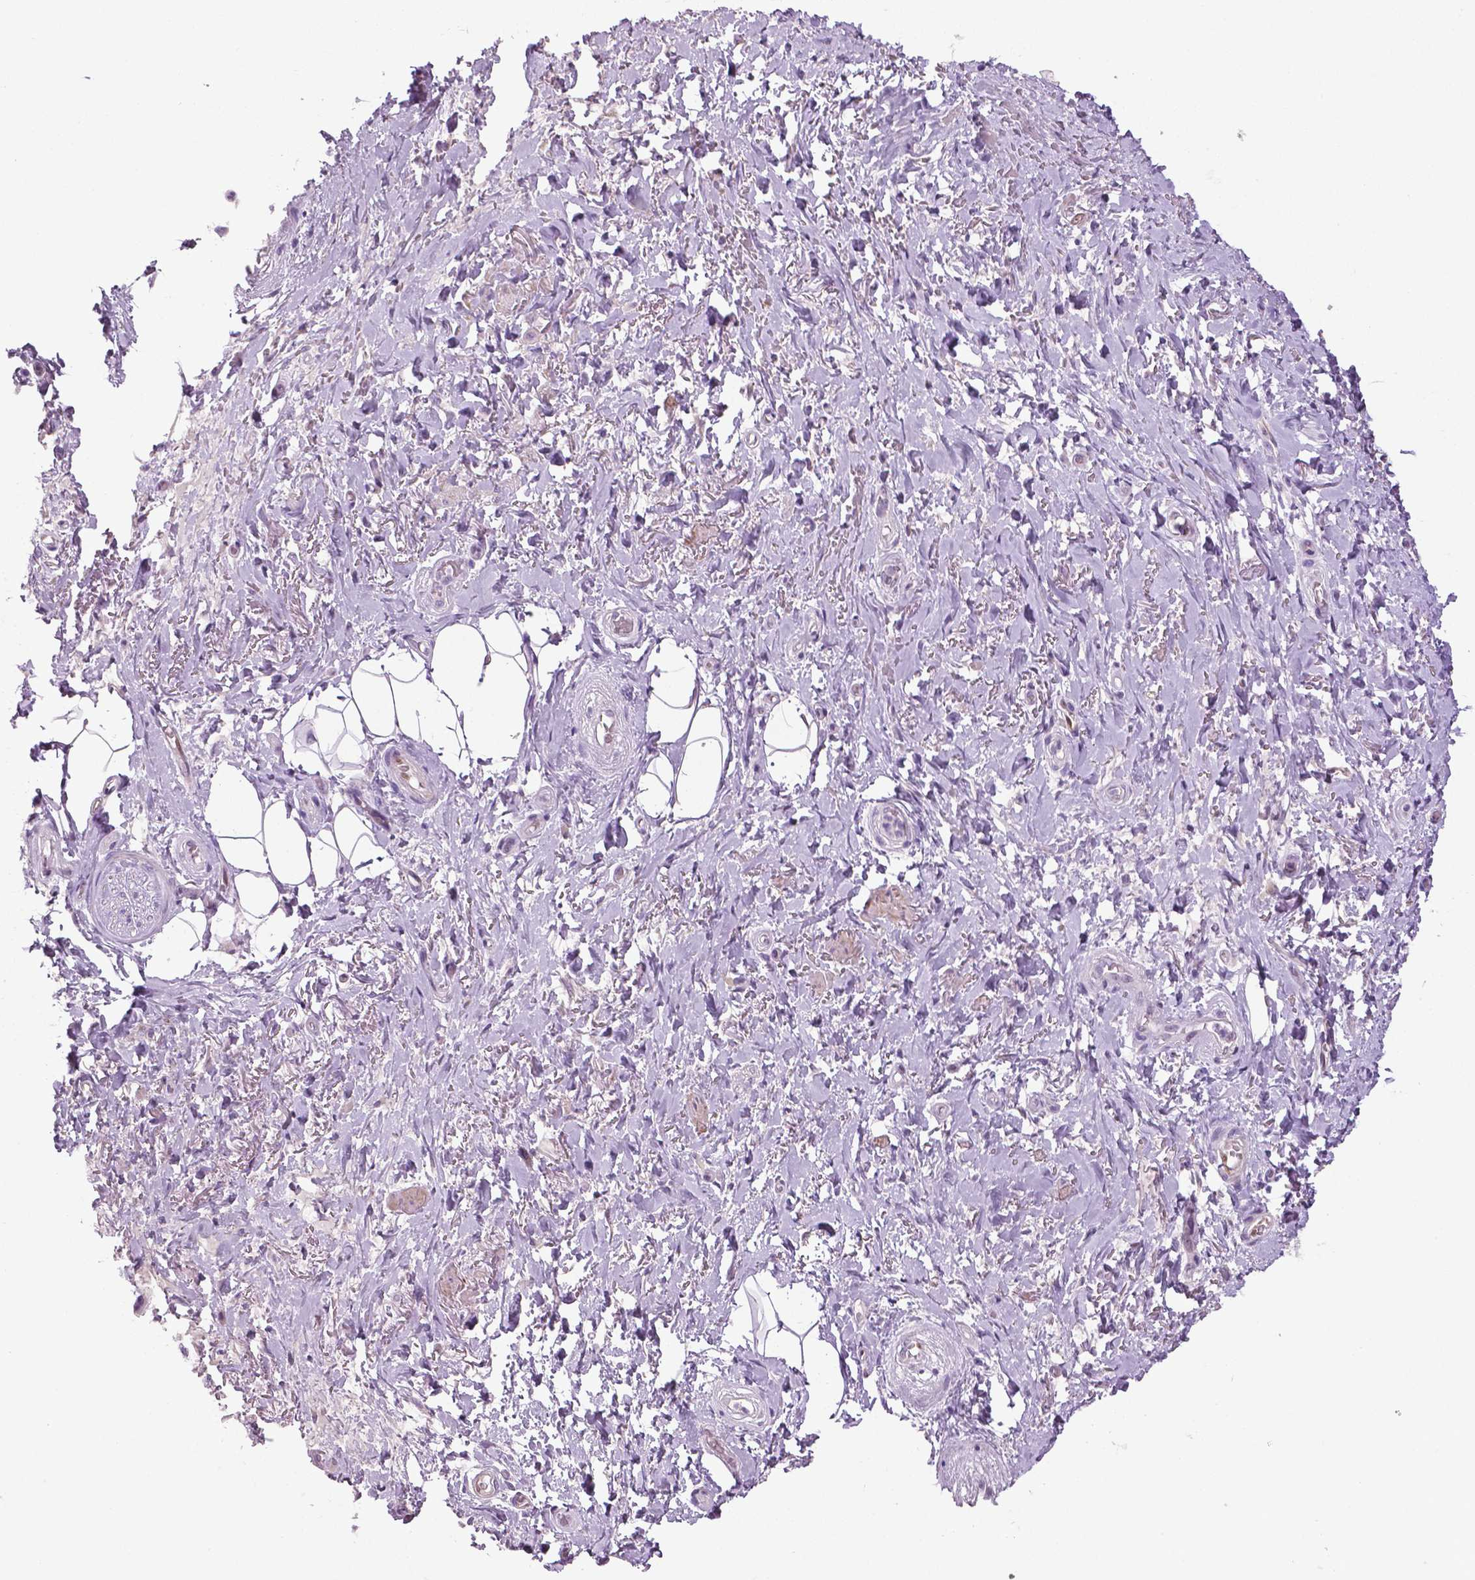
{"staining": {"intensity": "negative", "quantity": "none", "location": "none"}, "tissue": "adipose tissue", "cell_type": "Adipocytes", "image_type": "normal", "snomed": [{"axis": "morphology", "description": "Normal tissue, NOS"}, {"axis": "topography", "description": "Anal"}, {"axis": "topography", "description": "Peripheral nerve tissue"}], "caption": "DAB immunohistochemical staining of normal adipose tissue exhibits no significant positivity in adipocytes.", "gene": "PTGER3", "patient": {"sex": "male", "age": 53}}